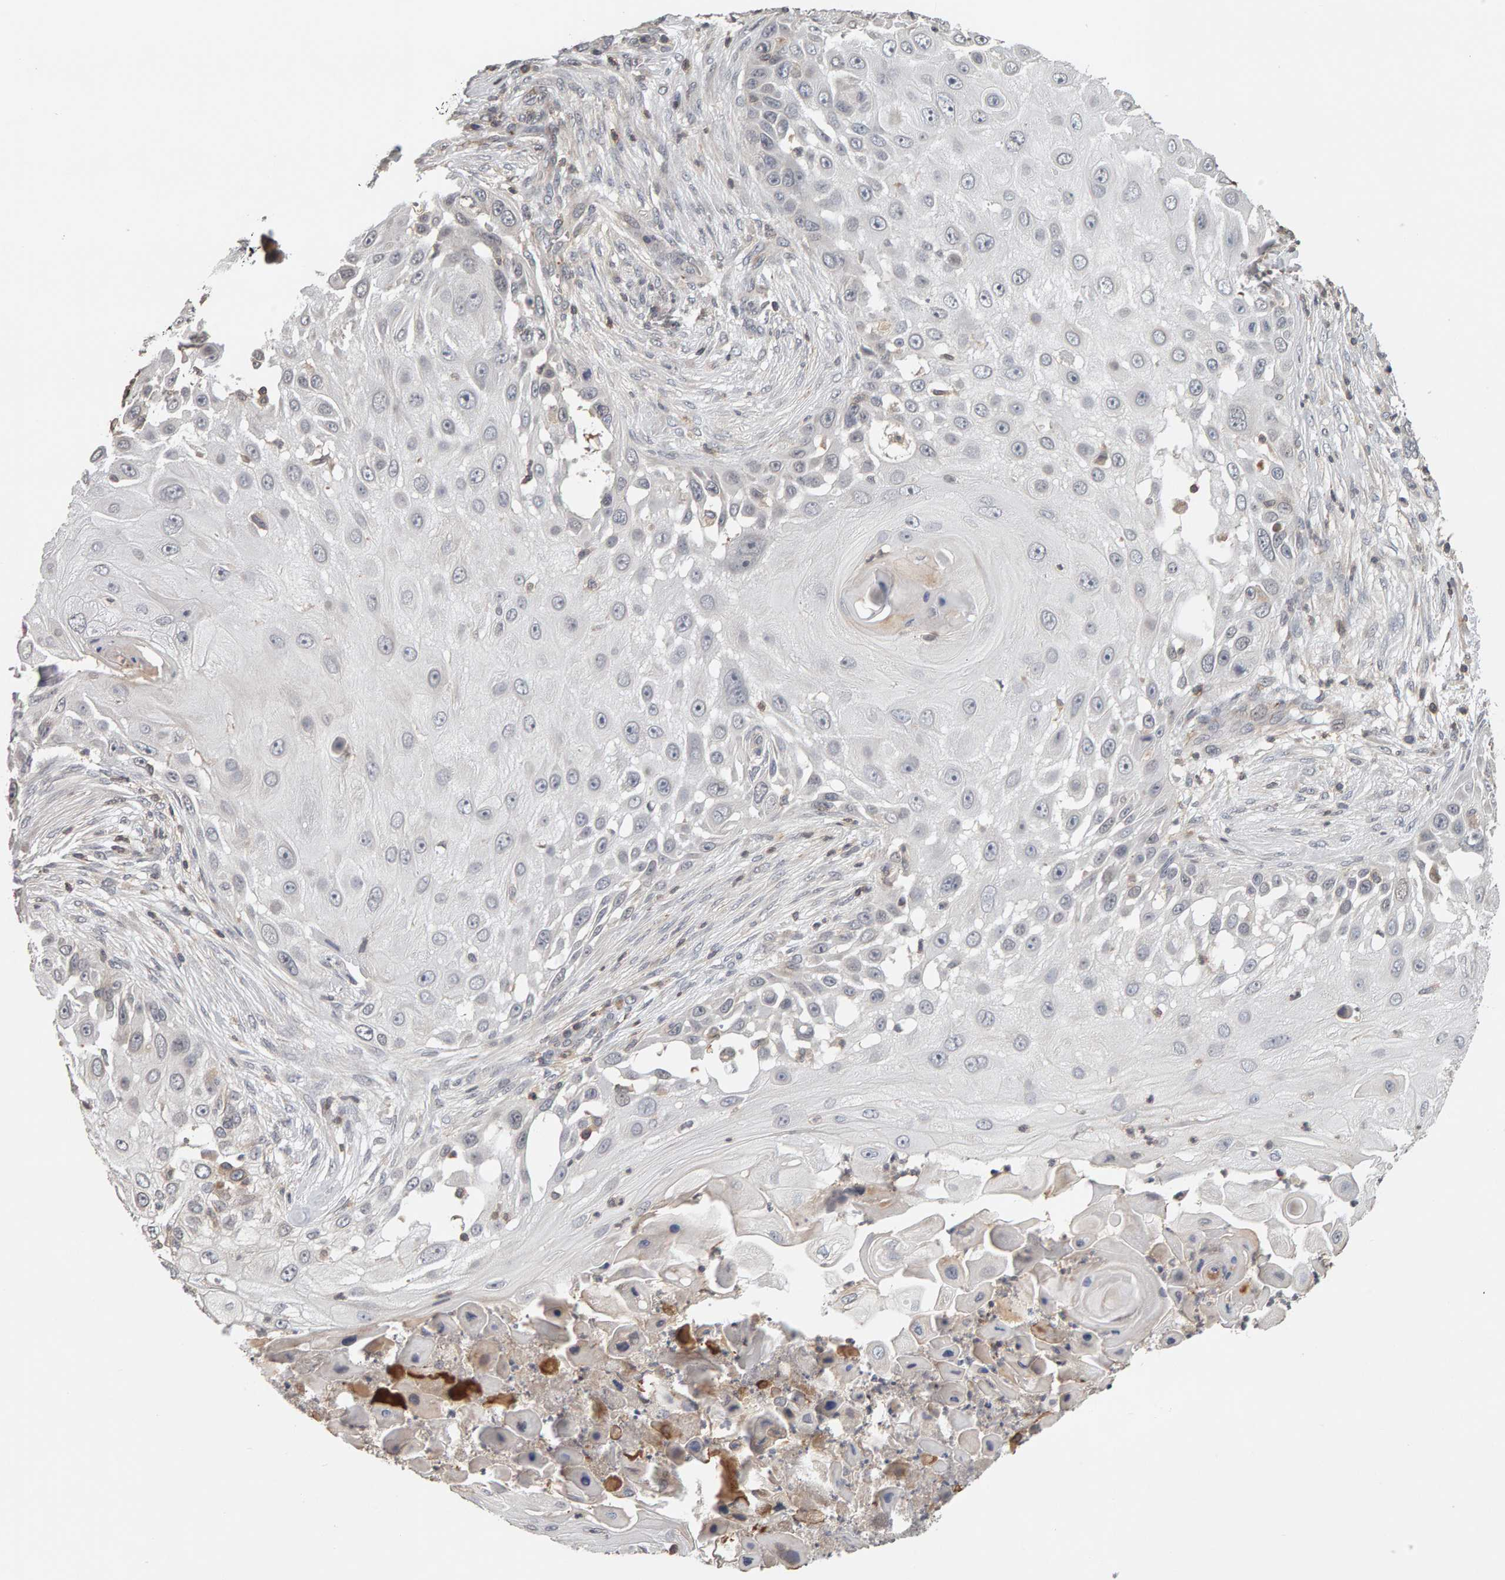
{"staining": {"intensity": "negative", "quantity": "none", "location": "none"}, "tissue": "skin cancer", "cell_type": "Tumor cells", "image_type": "cancer", "snomed": [{"axis": "morphology", "description": "Squamous cell carcinoma, NOS"}, {"axis": "topography", "description": "Skin"}], "caption": "An IHC histopathology image of squamous cell carcinoma (skin) is shown. There is no staining in tumor cells of squamous cell carcinoma (skin).", "gene": "TEFM", "patient": {"sex": "female", "age": 44}}